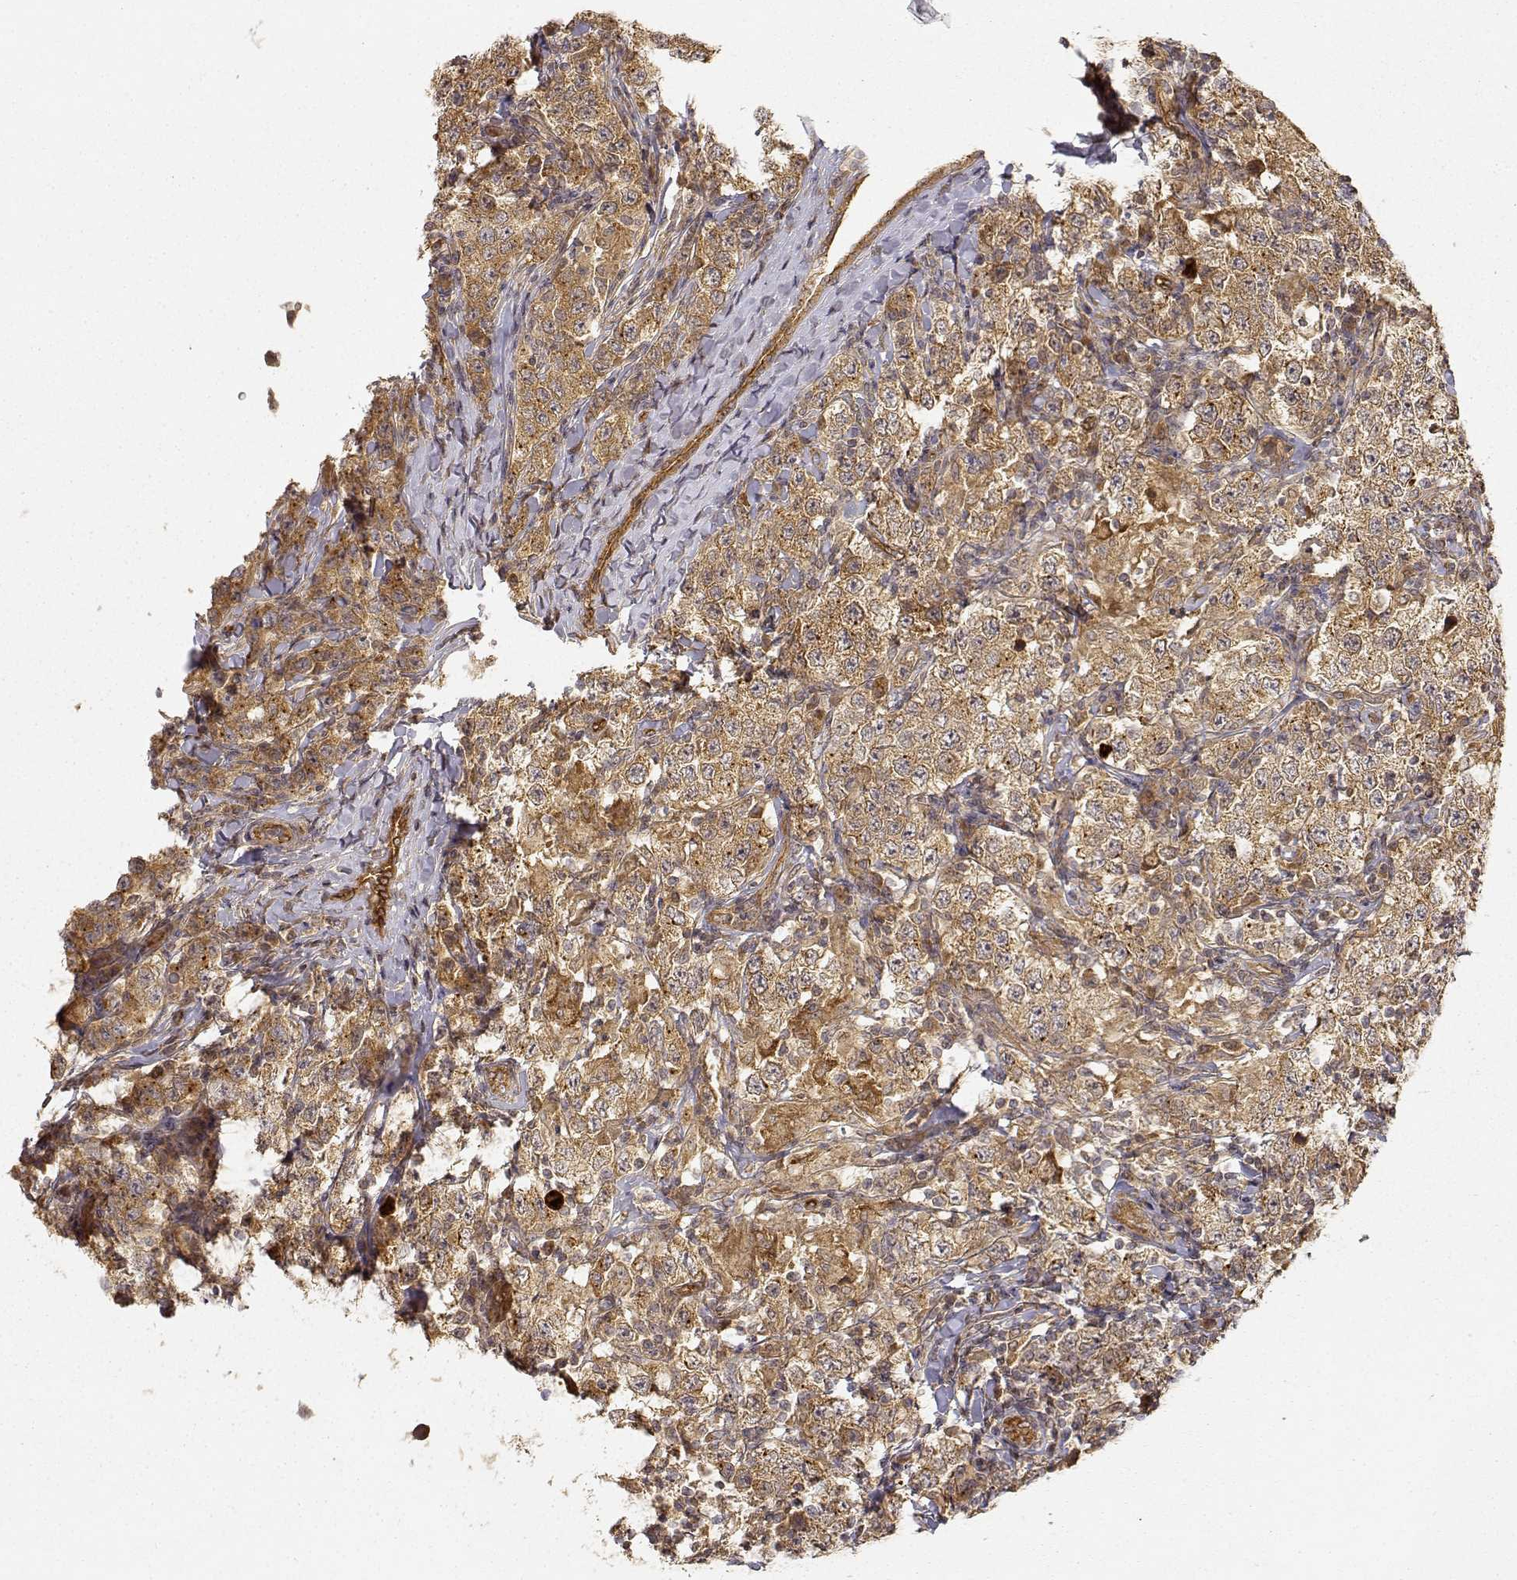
{"staining": {"intensity": "moderate", "quantity": ">75%", "location": "cytoplasmic/membranous"}, "tissue": "testis cancer", "cell_type": "Tumor cells", "image_type": "cancer", "snomed": [{"axis": "morphology", "description": "Seminoma, NOS"}, {"axis": "morphology", "description": "Carcinoma, Embryonal, NOS"}, {"axis": "topography", "description": "Testis"}], "caption": "Immunohistochemistry (DAB) staining of human testis cancer reveals moderate cytoplasmic/membranous protein staining in about >75% of tumor cells.", "gene": "CDK5RAP2", "patient": {"sex": "male", "age": 41}}